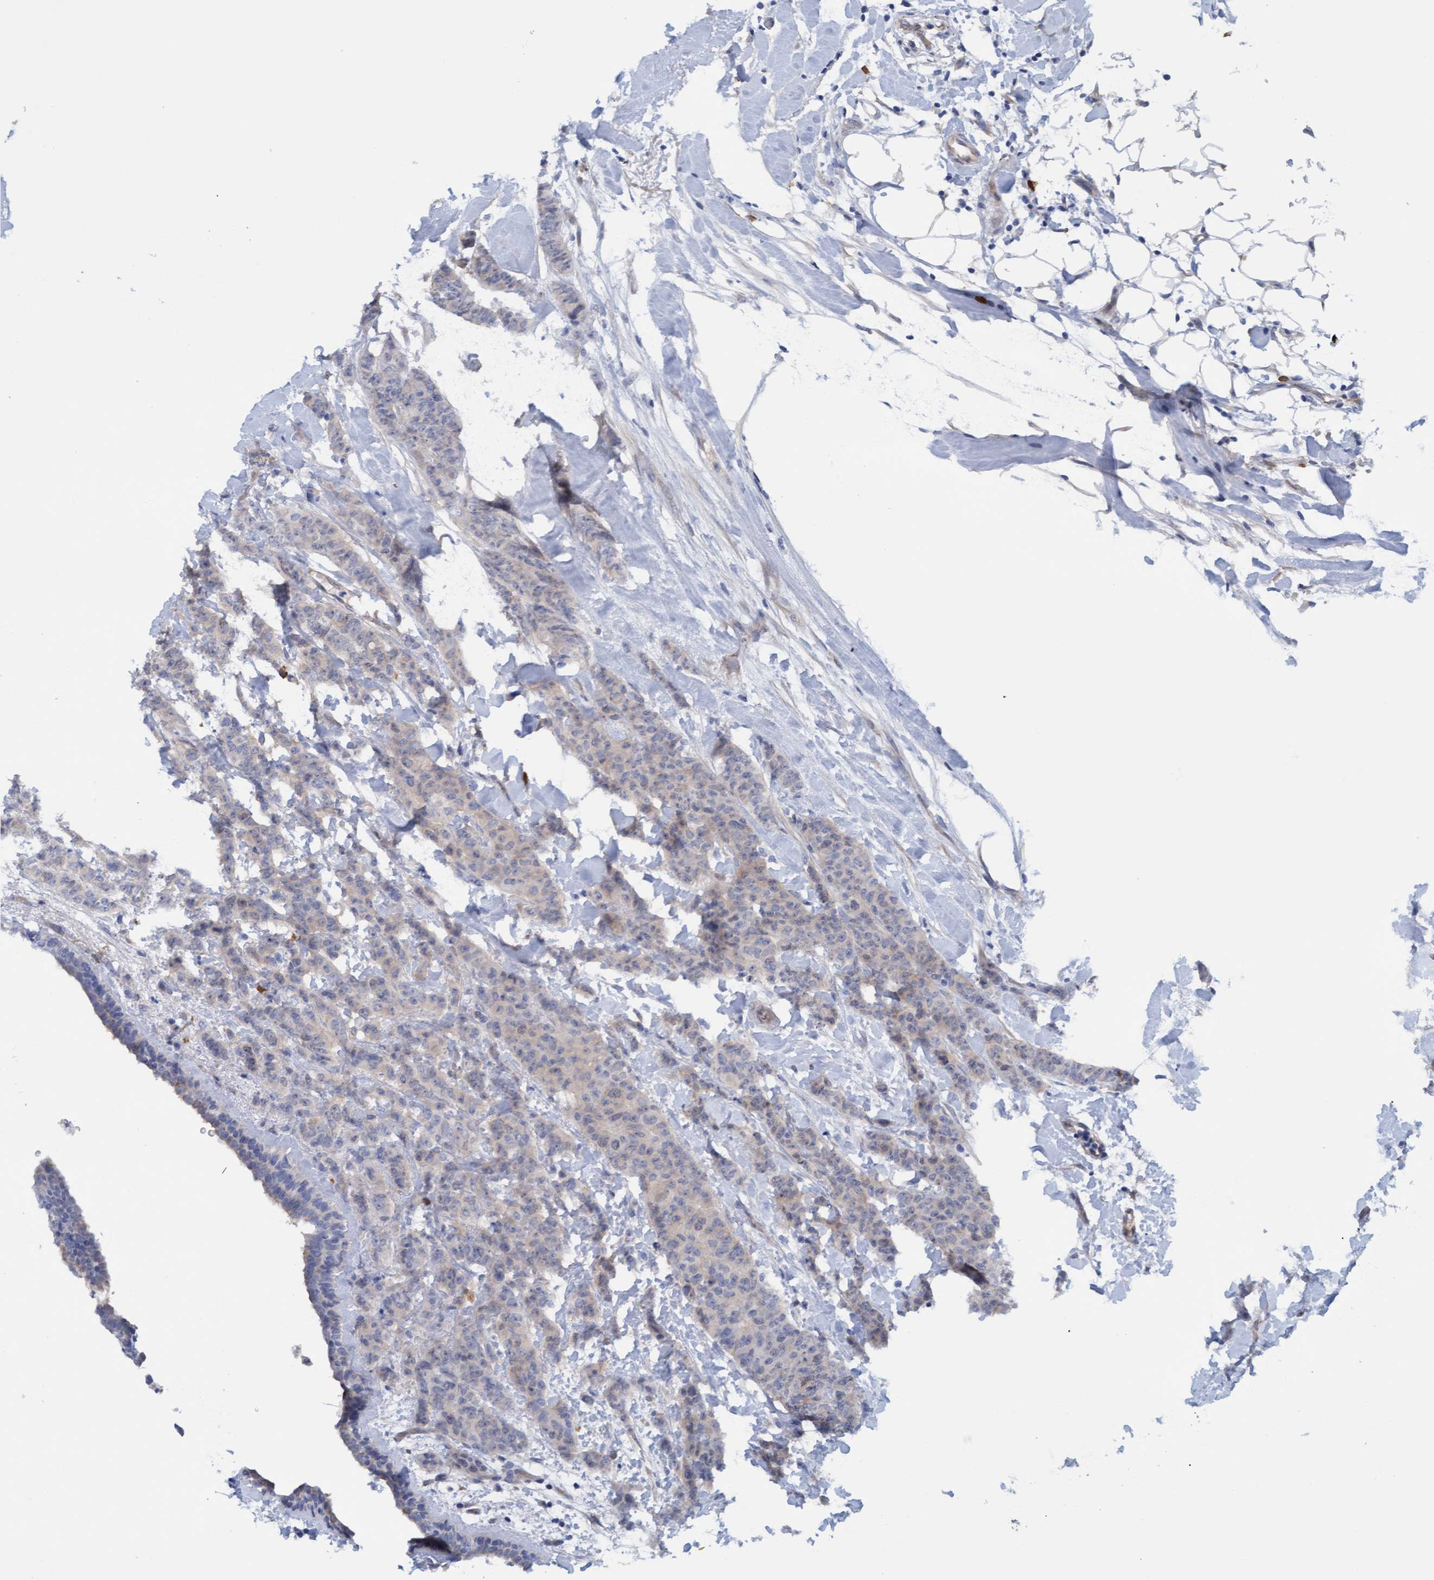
{"staining": {"intensity": "weak", "quantity": "<25%", "location": "cytoplasmic/membranous"}, "tissue": "breast cancer", "cell_type": "Tumor cells", "image_type": "cancer", "snomed": [{"axis": "morphology", "description": "Normal tissue, NOS"}, {"axis": "morphology", "description": "Duct carcinoma"}, {"axis": "topography", "description": "Breast"}], "caption": "Tumor cells show no significant protein staining in breast cancer. (Immunohistochemistry, brightfield microscopy, high magnification).", "gene": "STXBP1", "patient": {"sex": "female", "age": 40}}